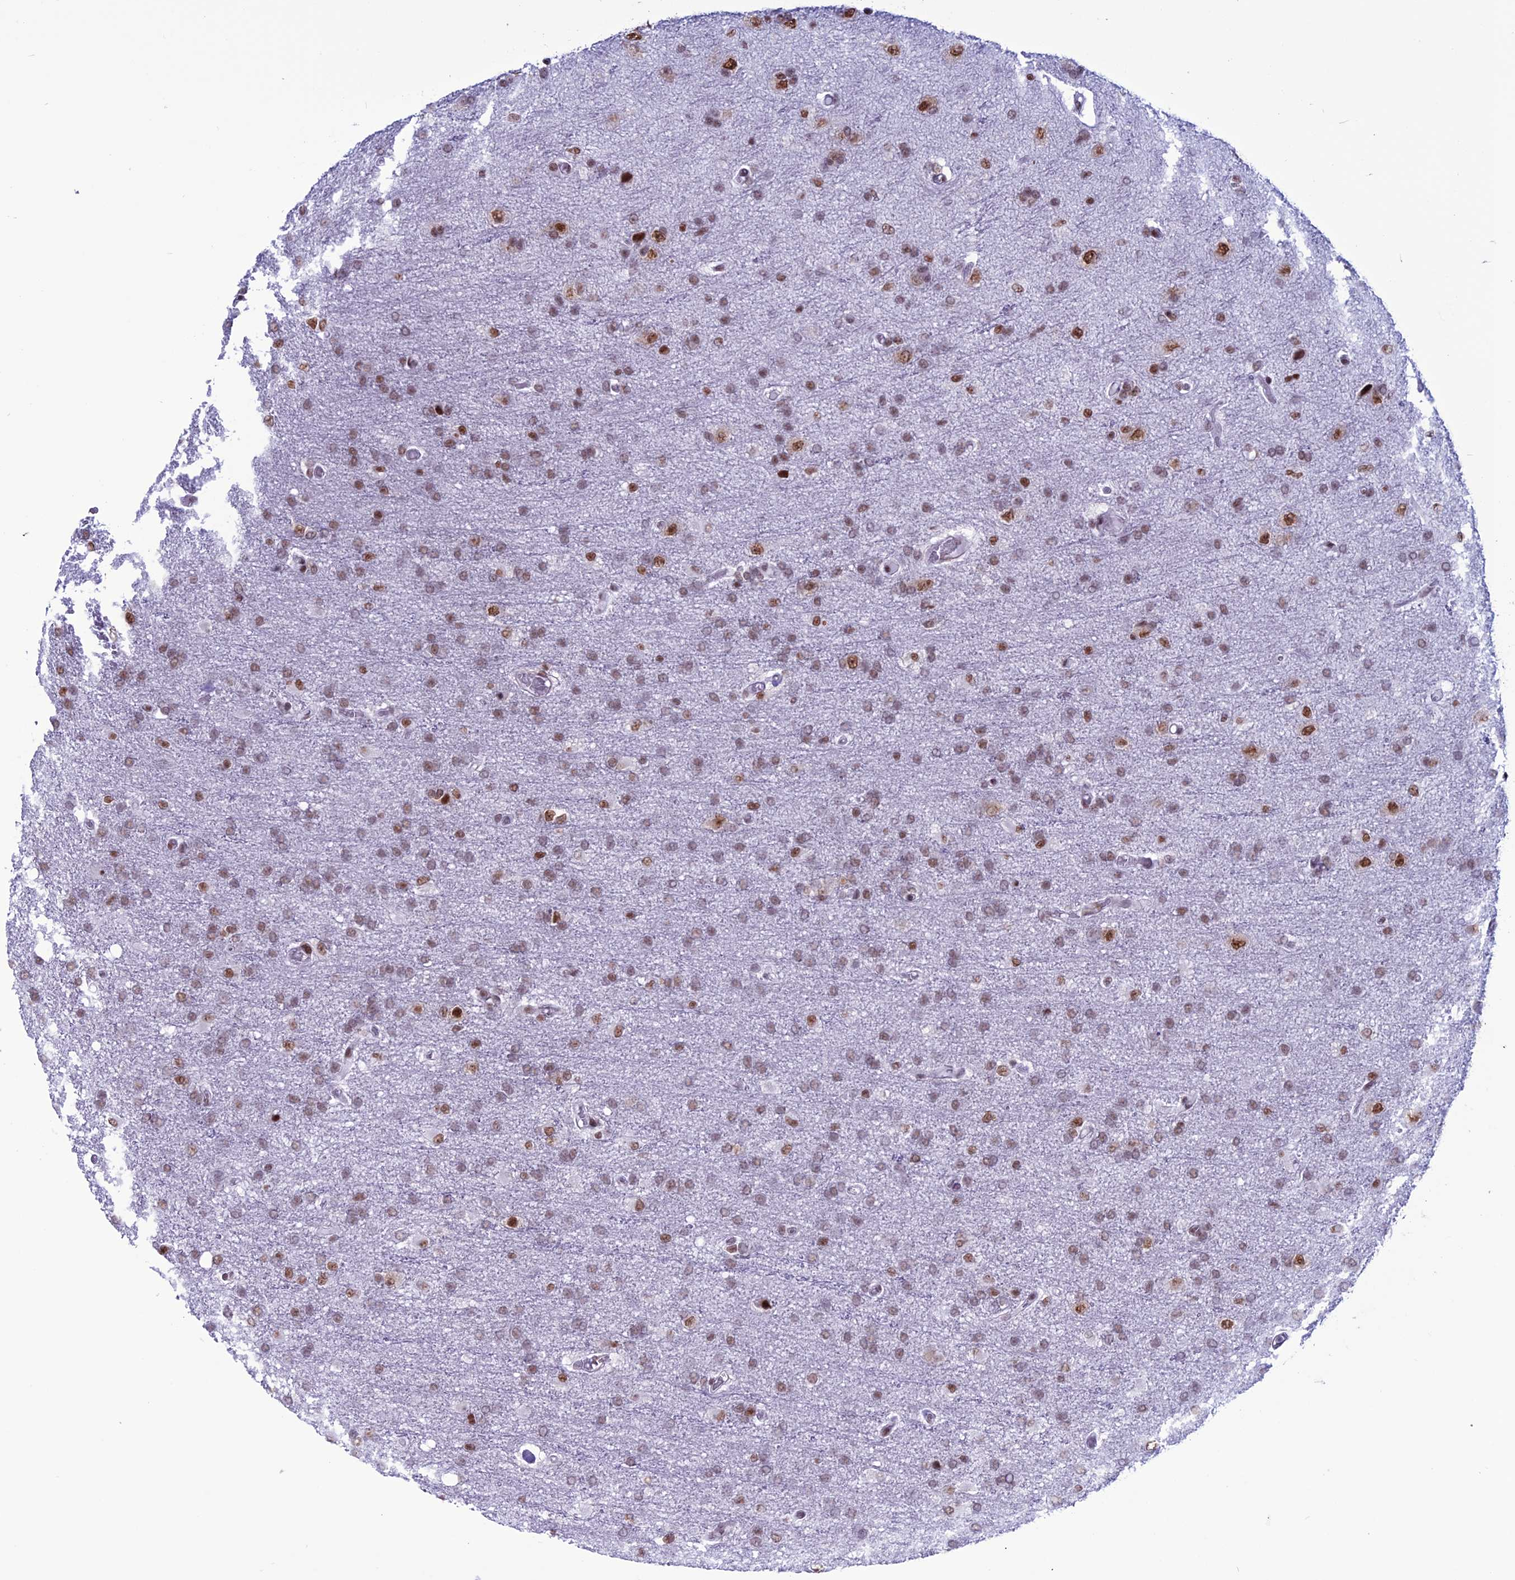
{"staining": {"intensity": "moderate", "quantity": ">75%", "location": "nuclear"}, "tissue": "glioma", "cell_type": "Tumor cells", "image_type": "cancer", "snomed": [{"axis": "morphology", "description": "Glioma, malignant, High grade"}, {"axis": "topography", "description": "Brain"}], "caption": "High-power microscopy captured an IHC image of malignant high-grade glioma, revealing moderate nuclear expression in about >75% of tumor cells. (DAB (3,3'-diaminobenzidine) IHC, brown staining for protein, blue staining for nuclei).", "gene": "U2AF1", "patient": {"sex": "female", "age": 74}}